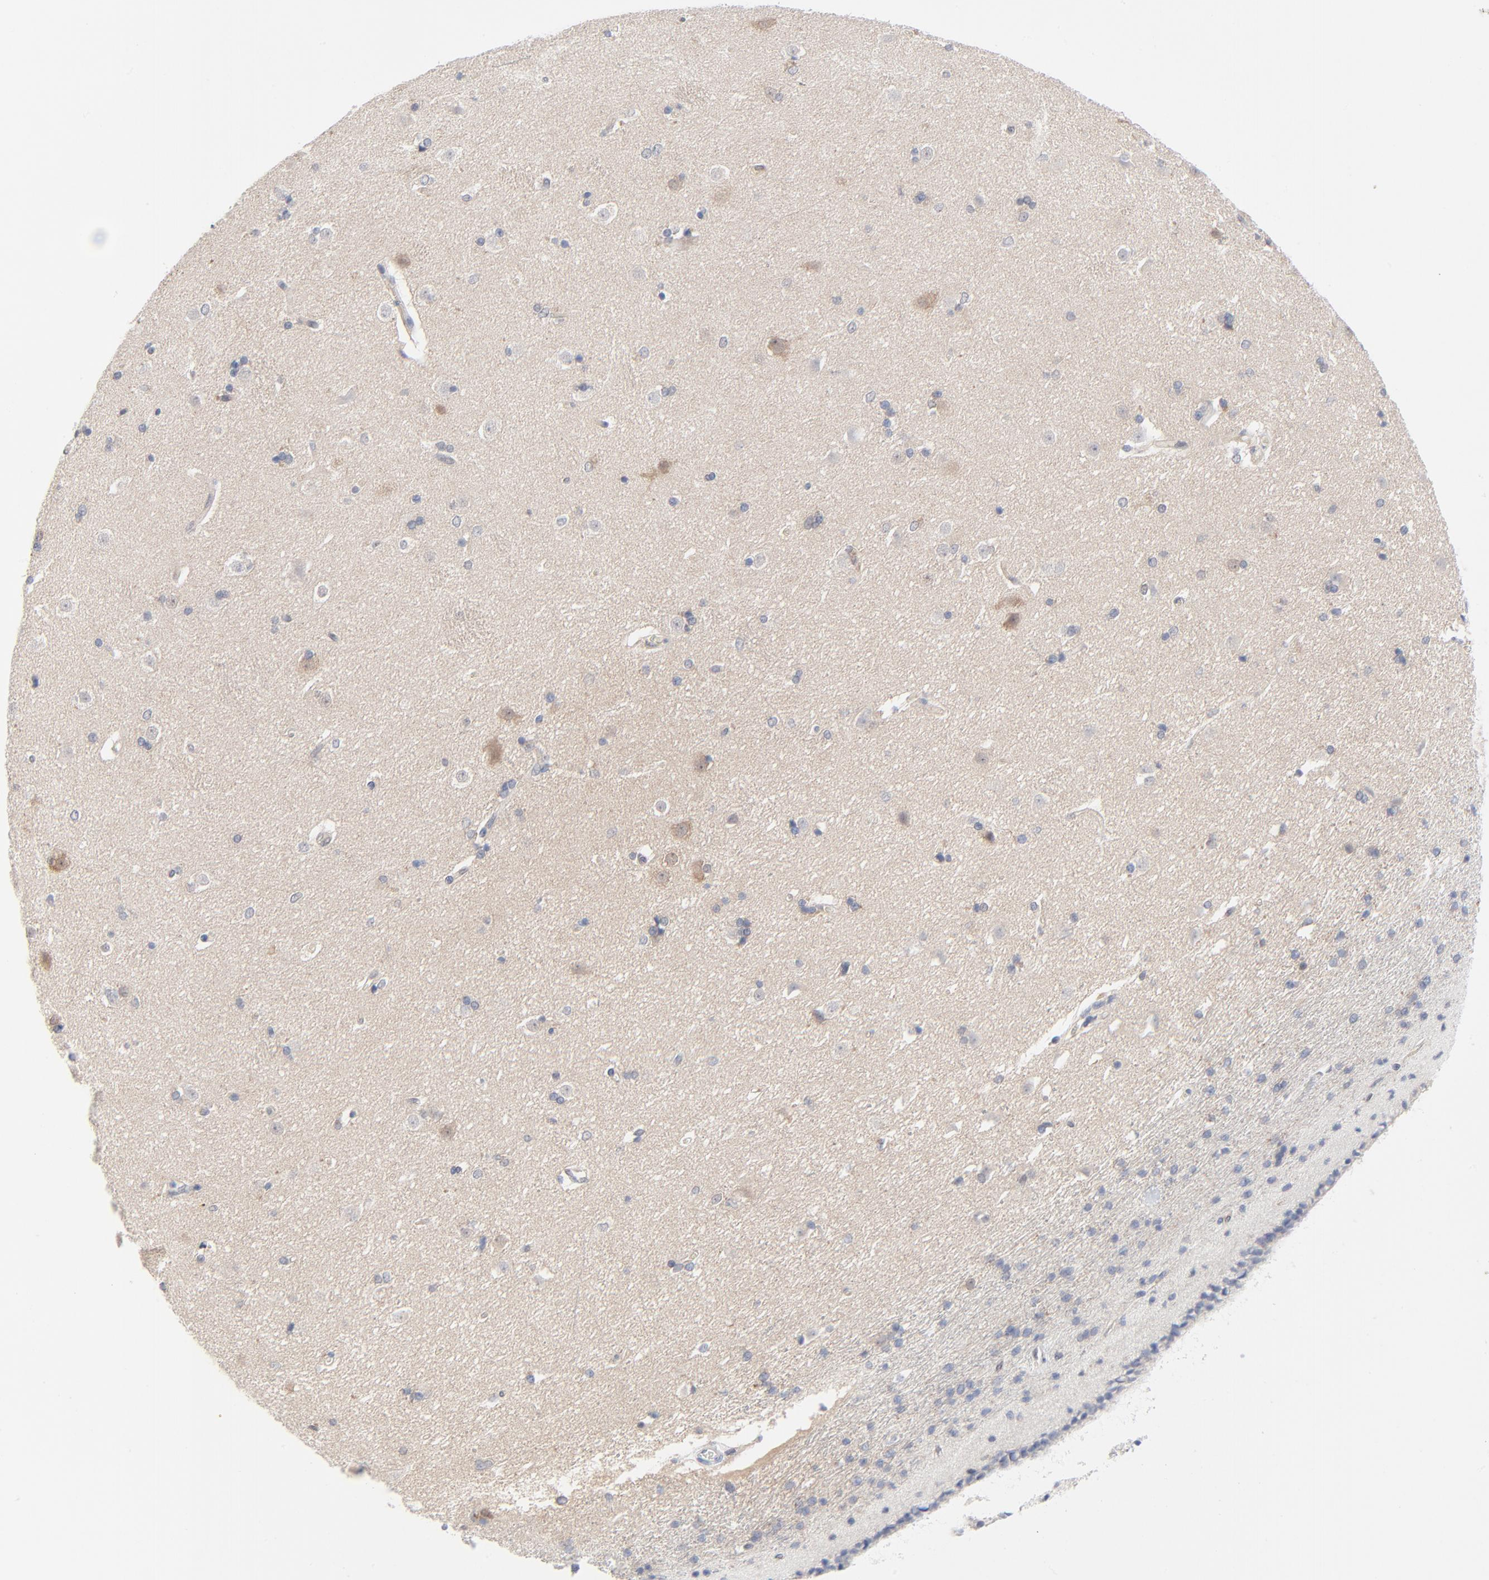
{"staining": {"intensity": "negative", "quantity": "none", "location": "none"}, "tissue": "caudate", "cell_type": "Glial cells", "image_type": "normal", "snomed": [{"axis": "morphology", "description": "Normal tissue, NOS"}, {"axis": "topography", "description": "Lateral ventricle wall"}], "caption": "Caudate stained for a protein using immunohistochemistry shows no expression glial cells.", "gene": "RPS6KB1", "patient": {"sex": "female", "age": 19}}